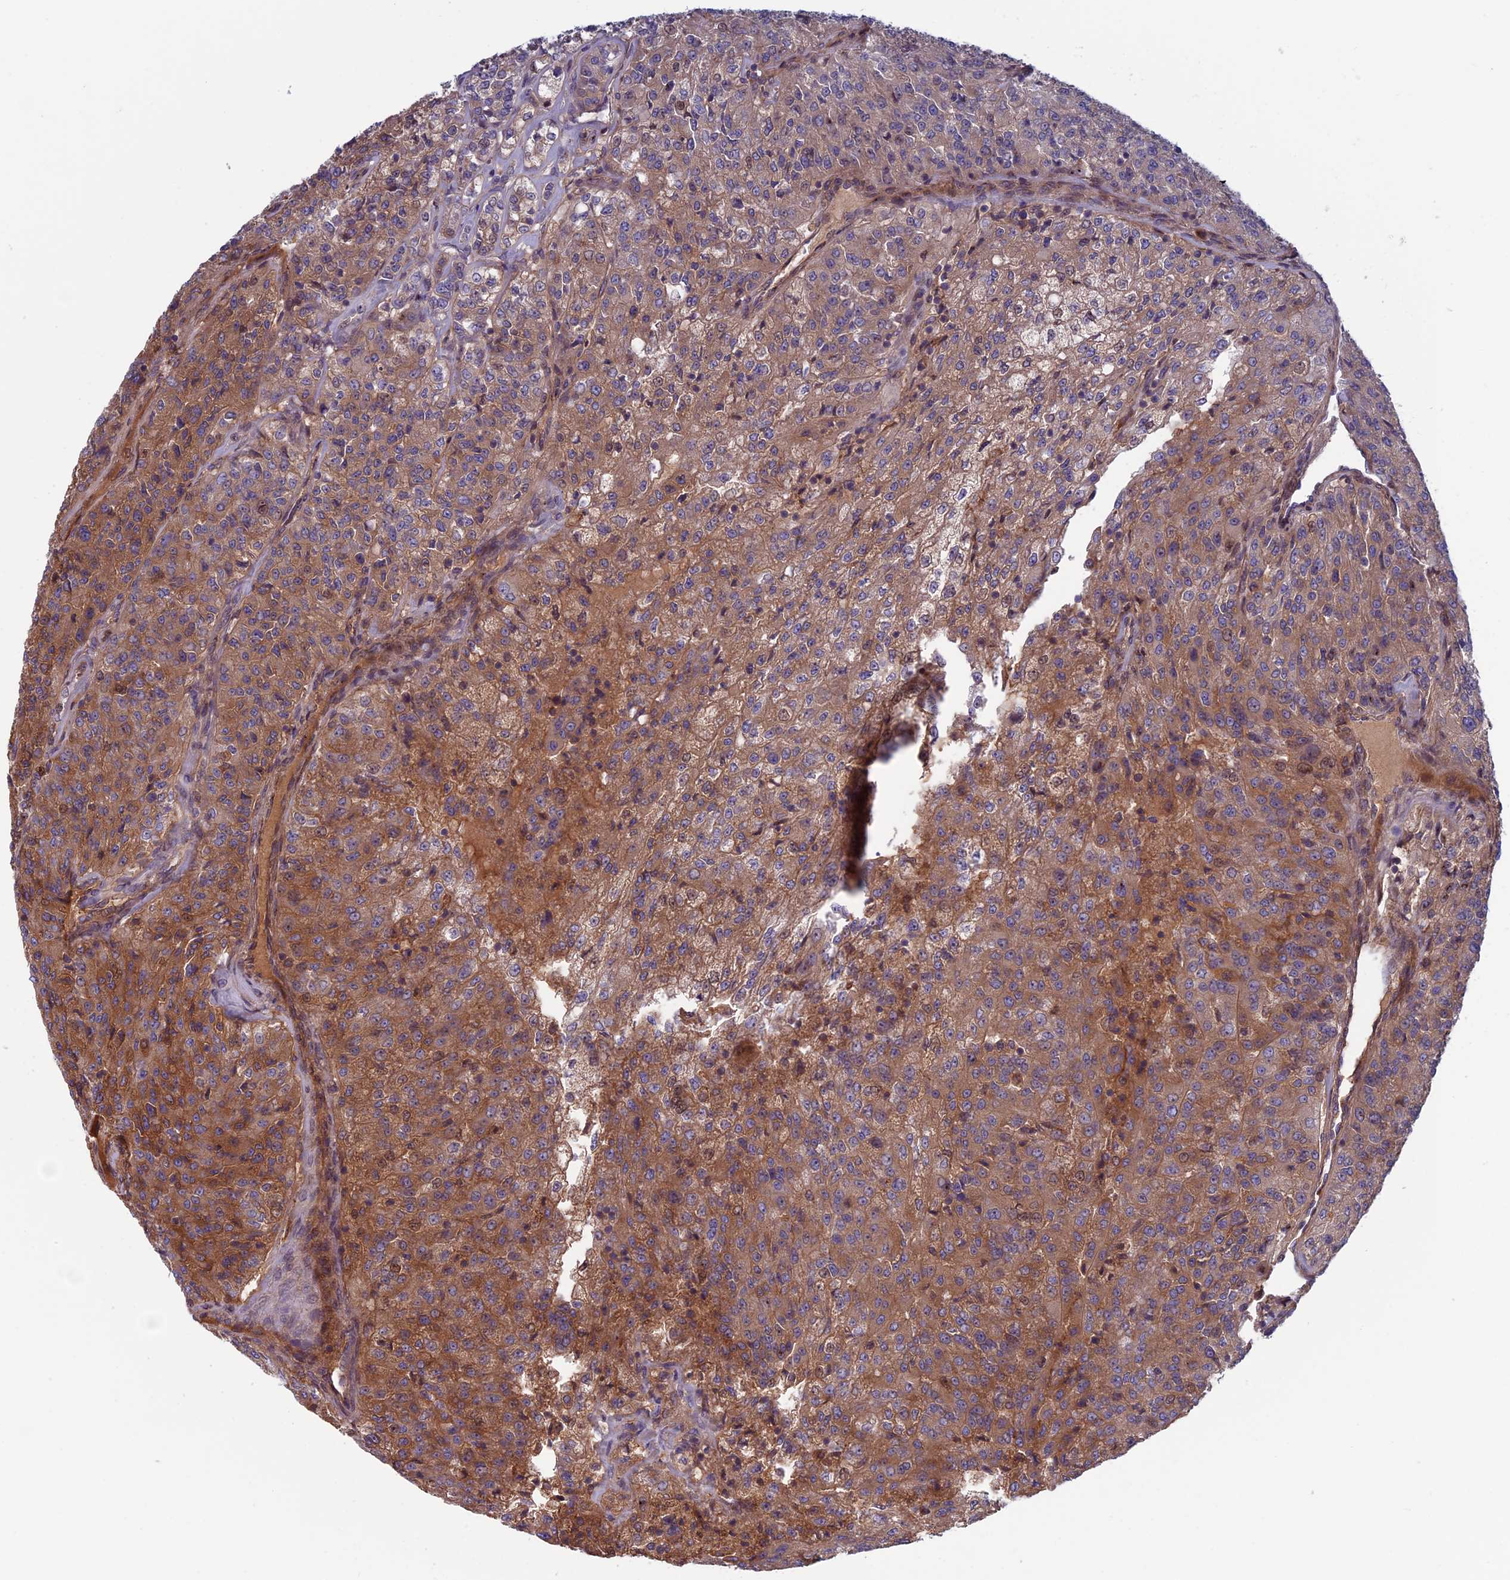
{"staining": {"intensity": "moderate", "quantity": ">75%", "location": "cytoplasmic/membranous"}, "tissue": "renal cancer", "cell_type": "Tumor cells", "image_type": "cancer", "snomed": [{"axis": "morphology", "description": "Adenocarcinoma, NOS"}, {"axis": "topography", "description": "Kidney"}], "caption": "This is a photomicrograph of IHC staining of renal cancer (adenocarcinoma), which shows moderate expression in the cytoplasmic/membranous of tumor cells.", "gene": "FADS1", "patient": {"sex": "female", "age": 63}}